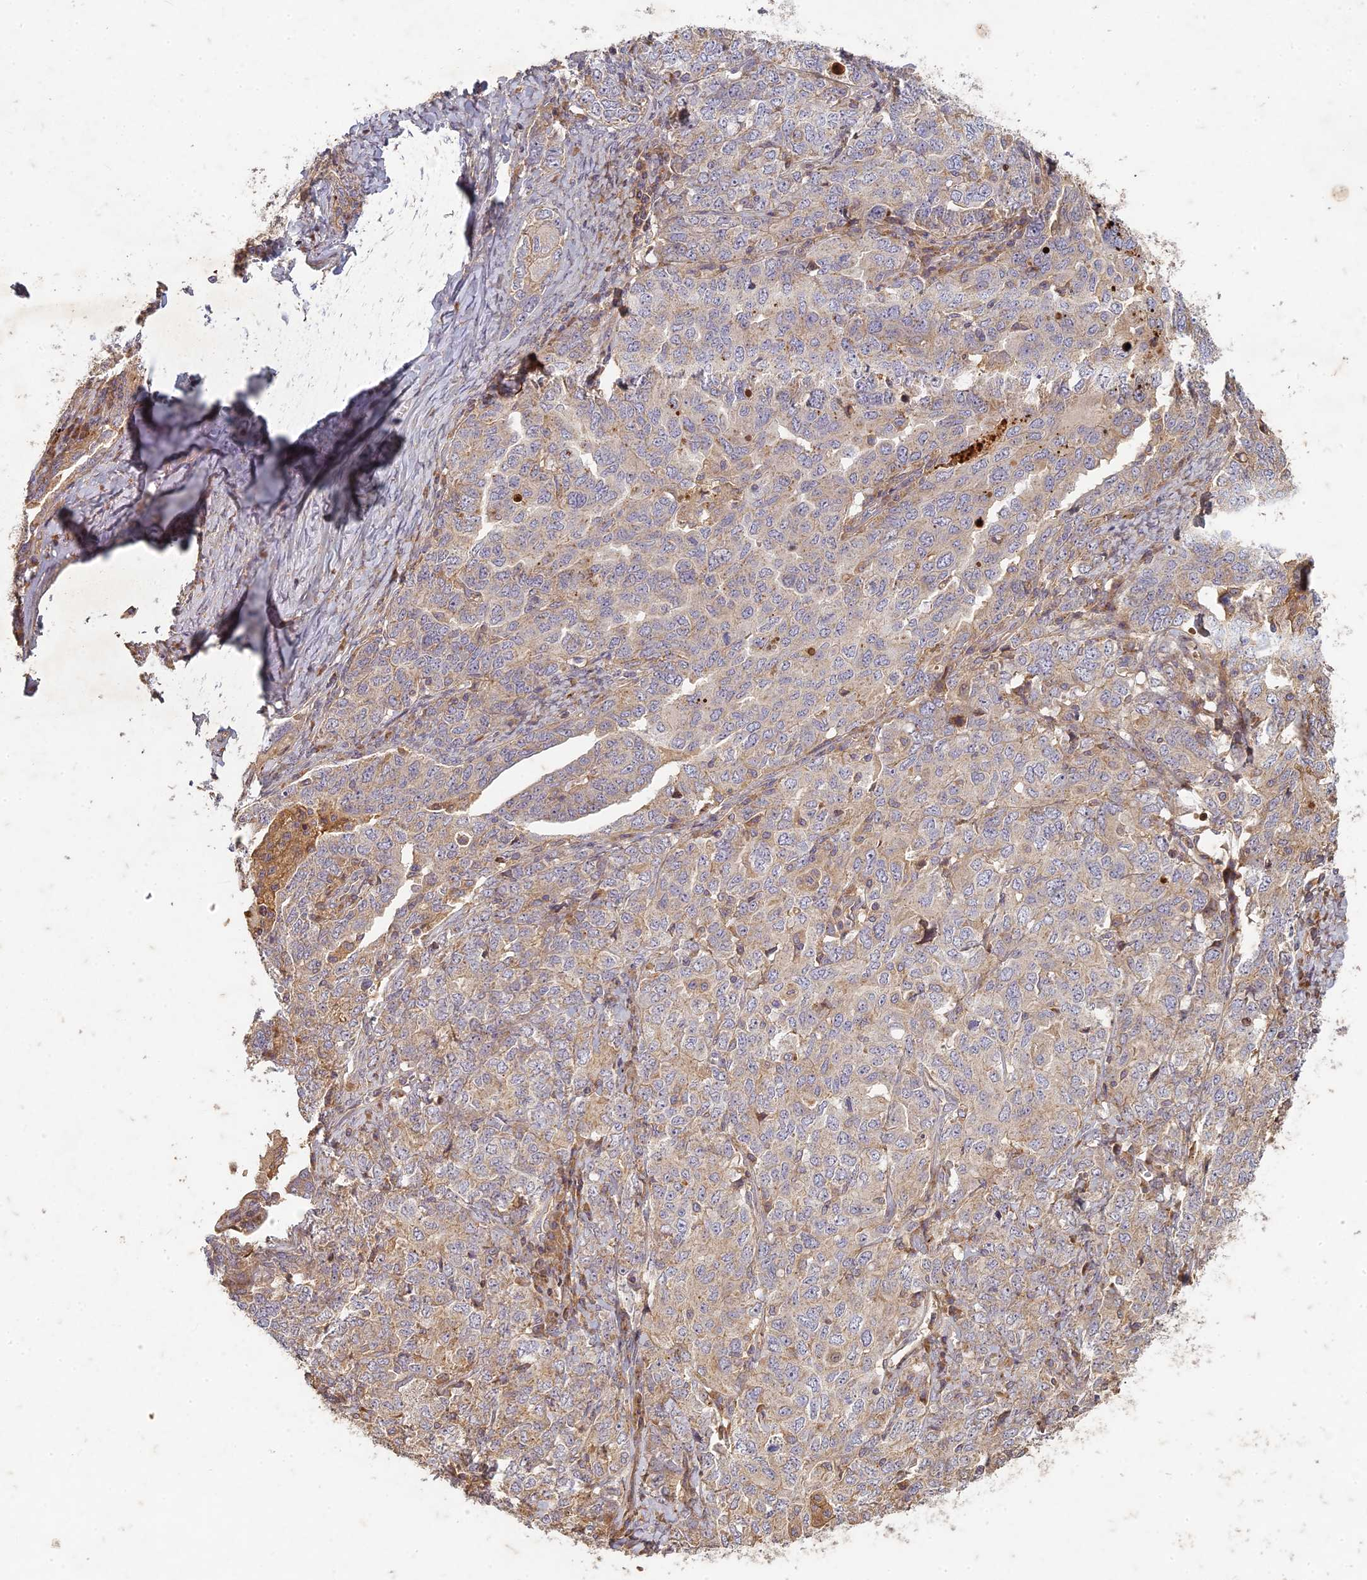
{"staining": {"intensity": "weak", "quantity": ">75%", "location": "cytoplasmic/membranous"}, "tissue": "ovarian cancer", "cell_type": "Tumor cells", "image_type": "cancer", "snomed": [{"axis": "morphology", "description": "Carcinoma, endometroid"}, {"axis": "topography", "description": "Ovary"}], "caption": "Ovarian endometroid carcinoma stained with a protein marker reveals weak staining in tumor cells.", "gene": "TCF25", "patient": {"sex": "female", "age": 62}}